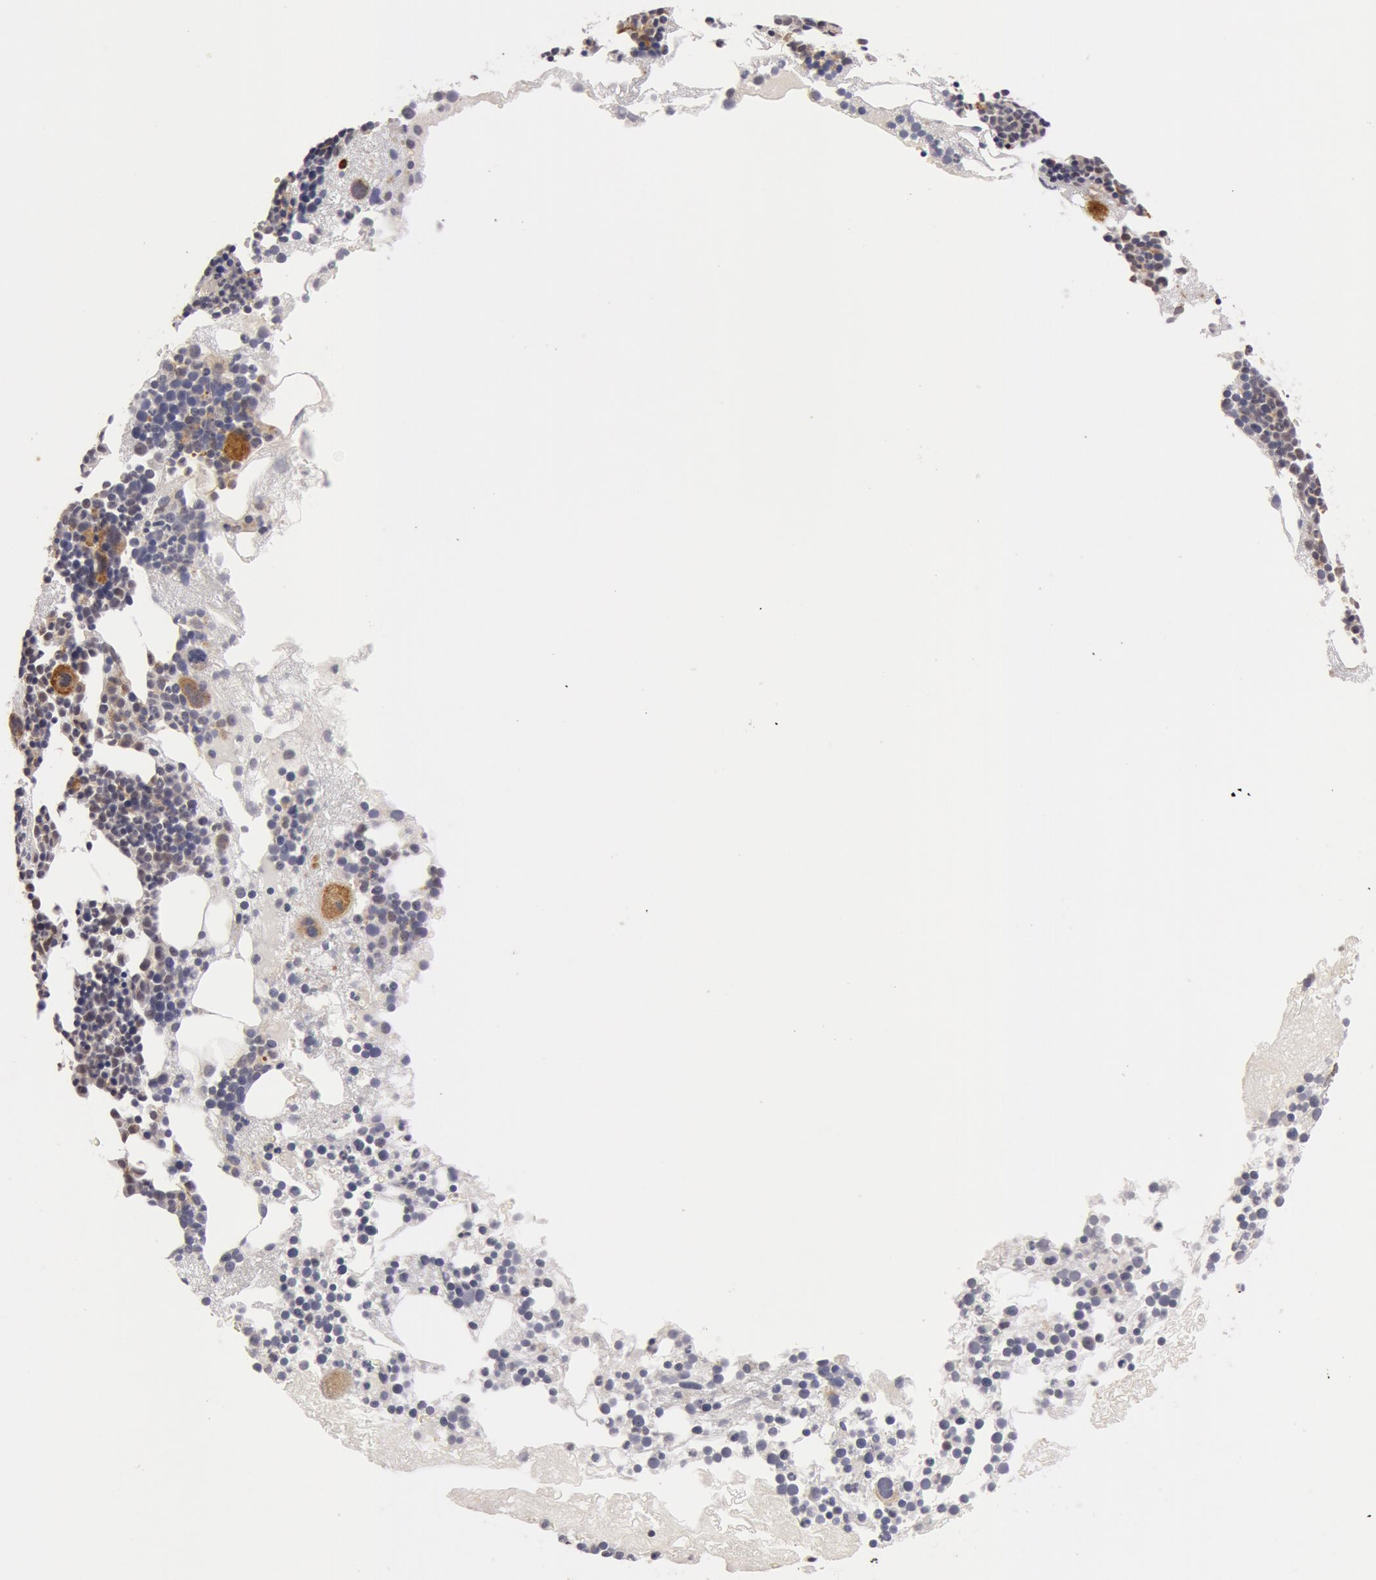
{"staining": {"intensity": "strong", "quantity": "<25%", "location": "cytoplasmic/membranous"}, "tissue": "bone marrow", "cell_type": "Hematopoietic cells", "image_type": "normal", "snomed": [{"axis": "morphology", "description": "Normal tissue, NOS"}, {"axis": "topography", "description": "Bone marrow"}], "caption": "The micrograph shows a brown stain indicating the presence of a protein in the cytoplasmic/membranous of hematopoietic cells in bone marrow. (IHC, brightfield microscopy, high magnification).", "gene": "SYTL4", "patient": {"sex": "male", "age": 75}}